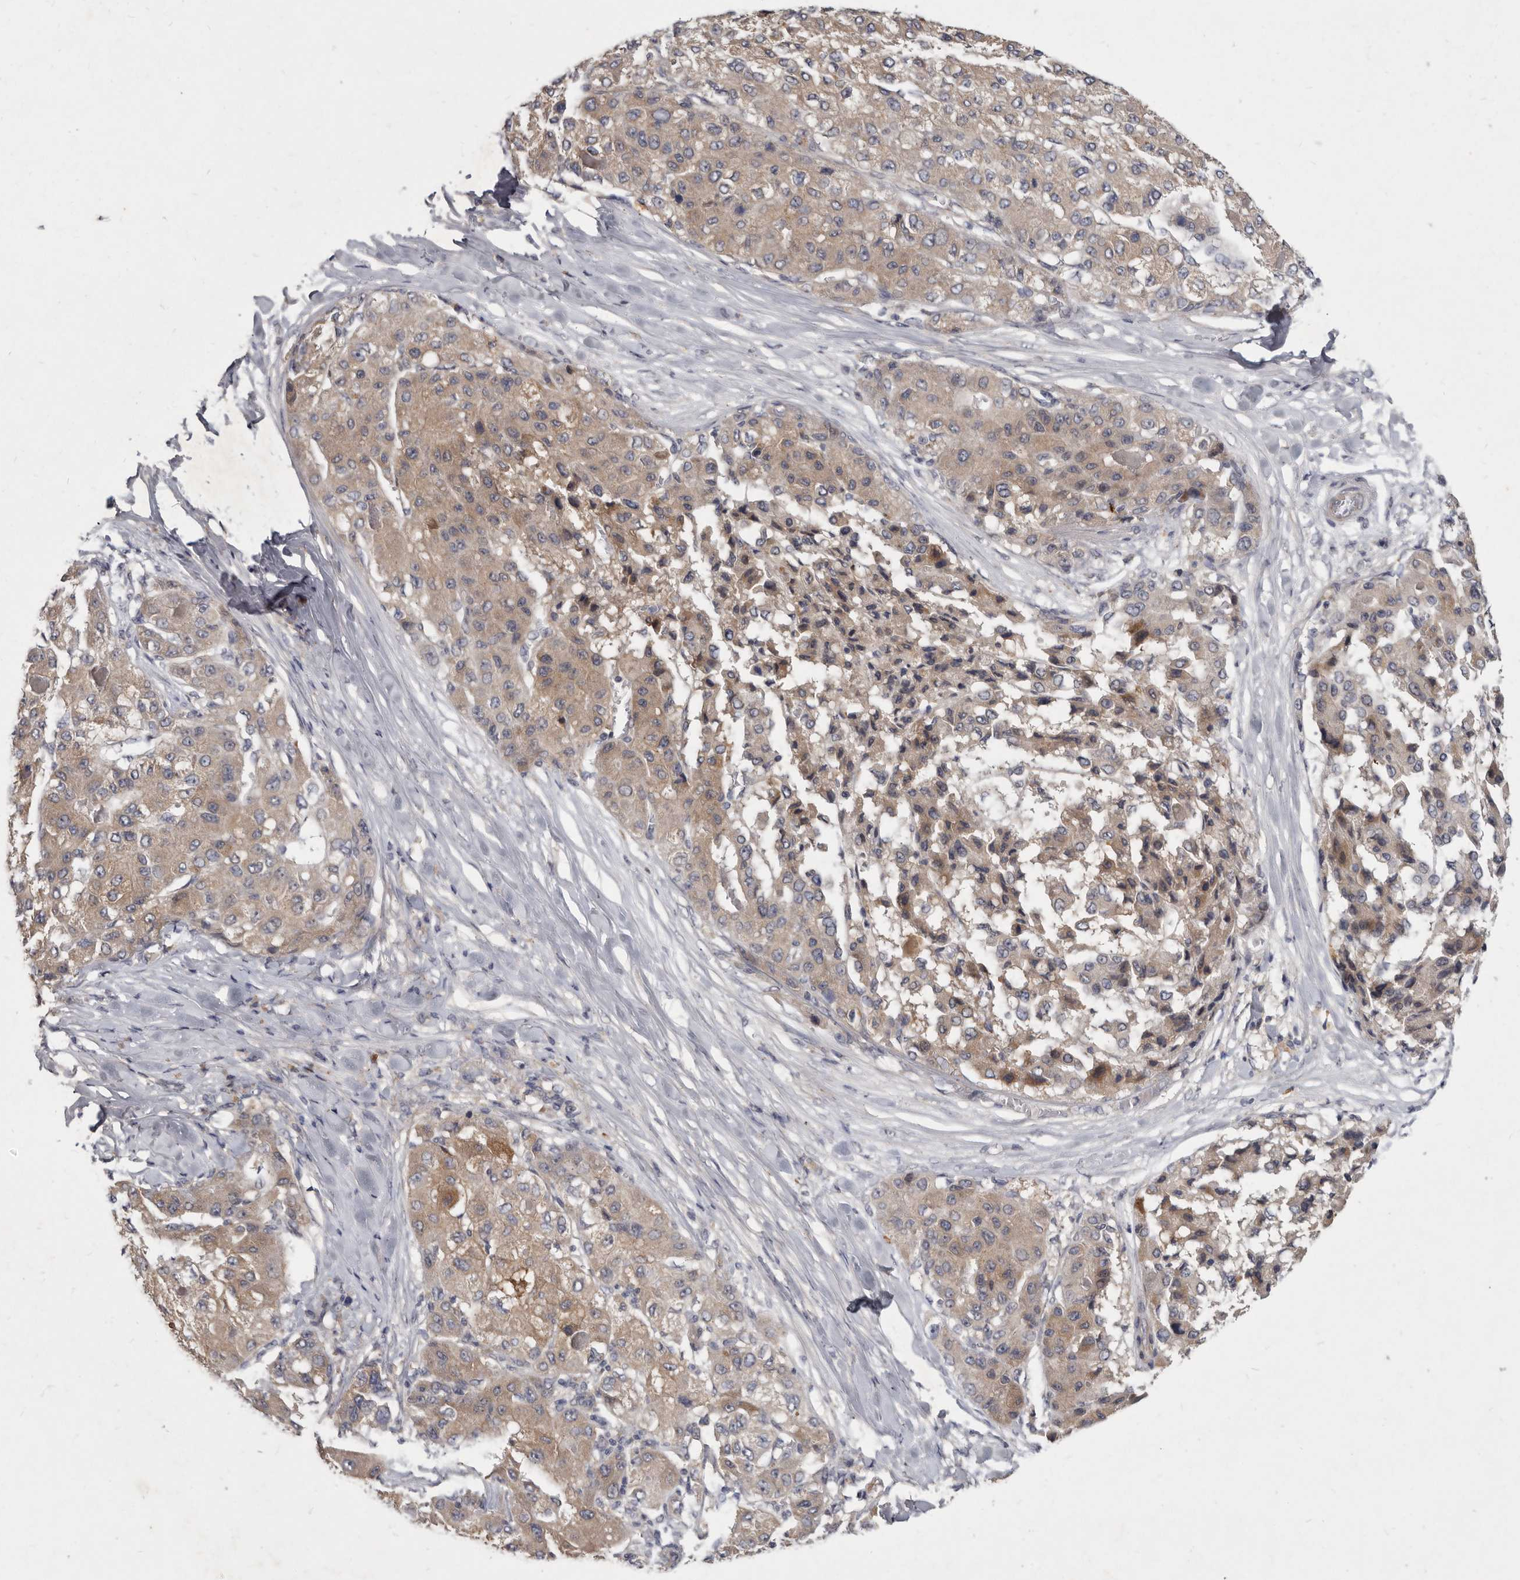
{"staining": {"intensity": "weak", "quantity": ">75%", "location": "cytoplasmic/membranous"}, "tissue": "liver cancer", "cell_type": "Tumor cells", "image_type": "cancer", "snomed": [{"axis": "morphology", "description": "Carcinoma, Hepatocellular, NOS"}, {"axis": "topography", "description": "Liver"}], "caption": "IHC photomicrograph of liver cancer (hepatocellular carcinoma) stained for a protein (brown), which demonstrates low levels of weak cytoplasmic/membranous expression in about >75% of tumor cells.", "gene": "SLC22A1", "patient": {"sex": "male", "age": 80}}